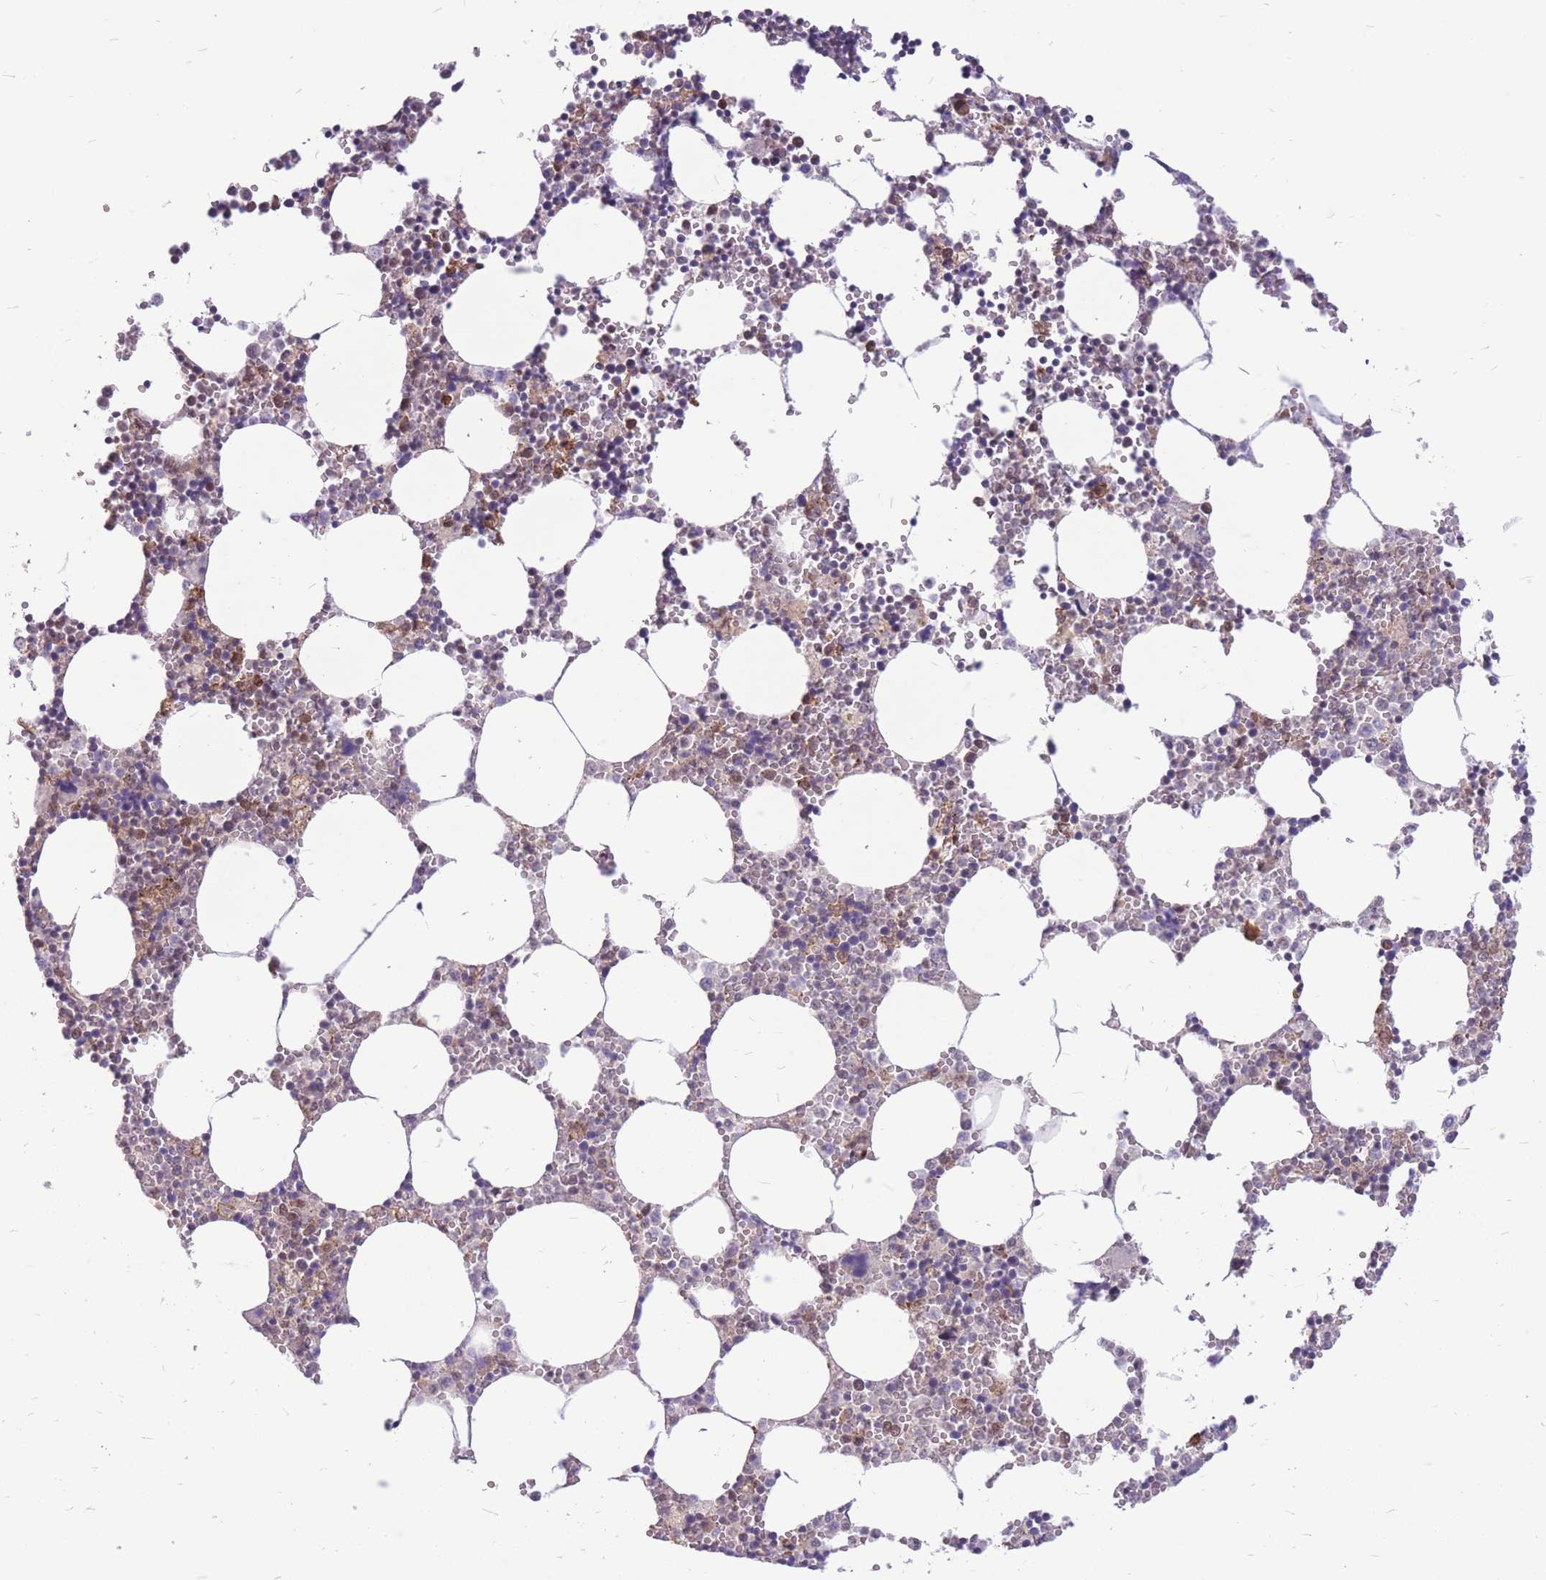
{"staining": {"intensity": "moderate", "quantity": "<25%", "location": "cytoplasmic/membranous"}, "tissue": "bone marrow", "cell_type": "Hematopoietic cells", "image_type": "normal", "snomed": [{"axis": "morphology", "description": "Normal tissue, NOS"}, {"axis": "topography", "description": "Bone marrow"}], "caption": "About <25% of hematopoietic cells in benign human bone marrow demonstrate moderate cytoplasmic/membranous protein positivity as visualized by brown immunohistochemical staining.", "gene": "TCF20", "patient": {"sex": "female", "age": 64}}